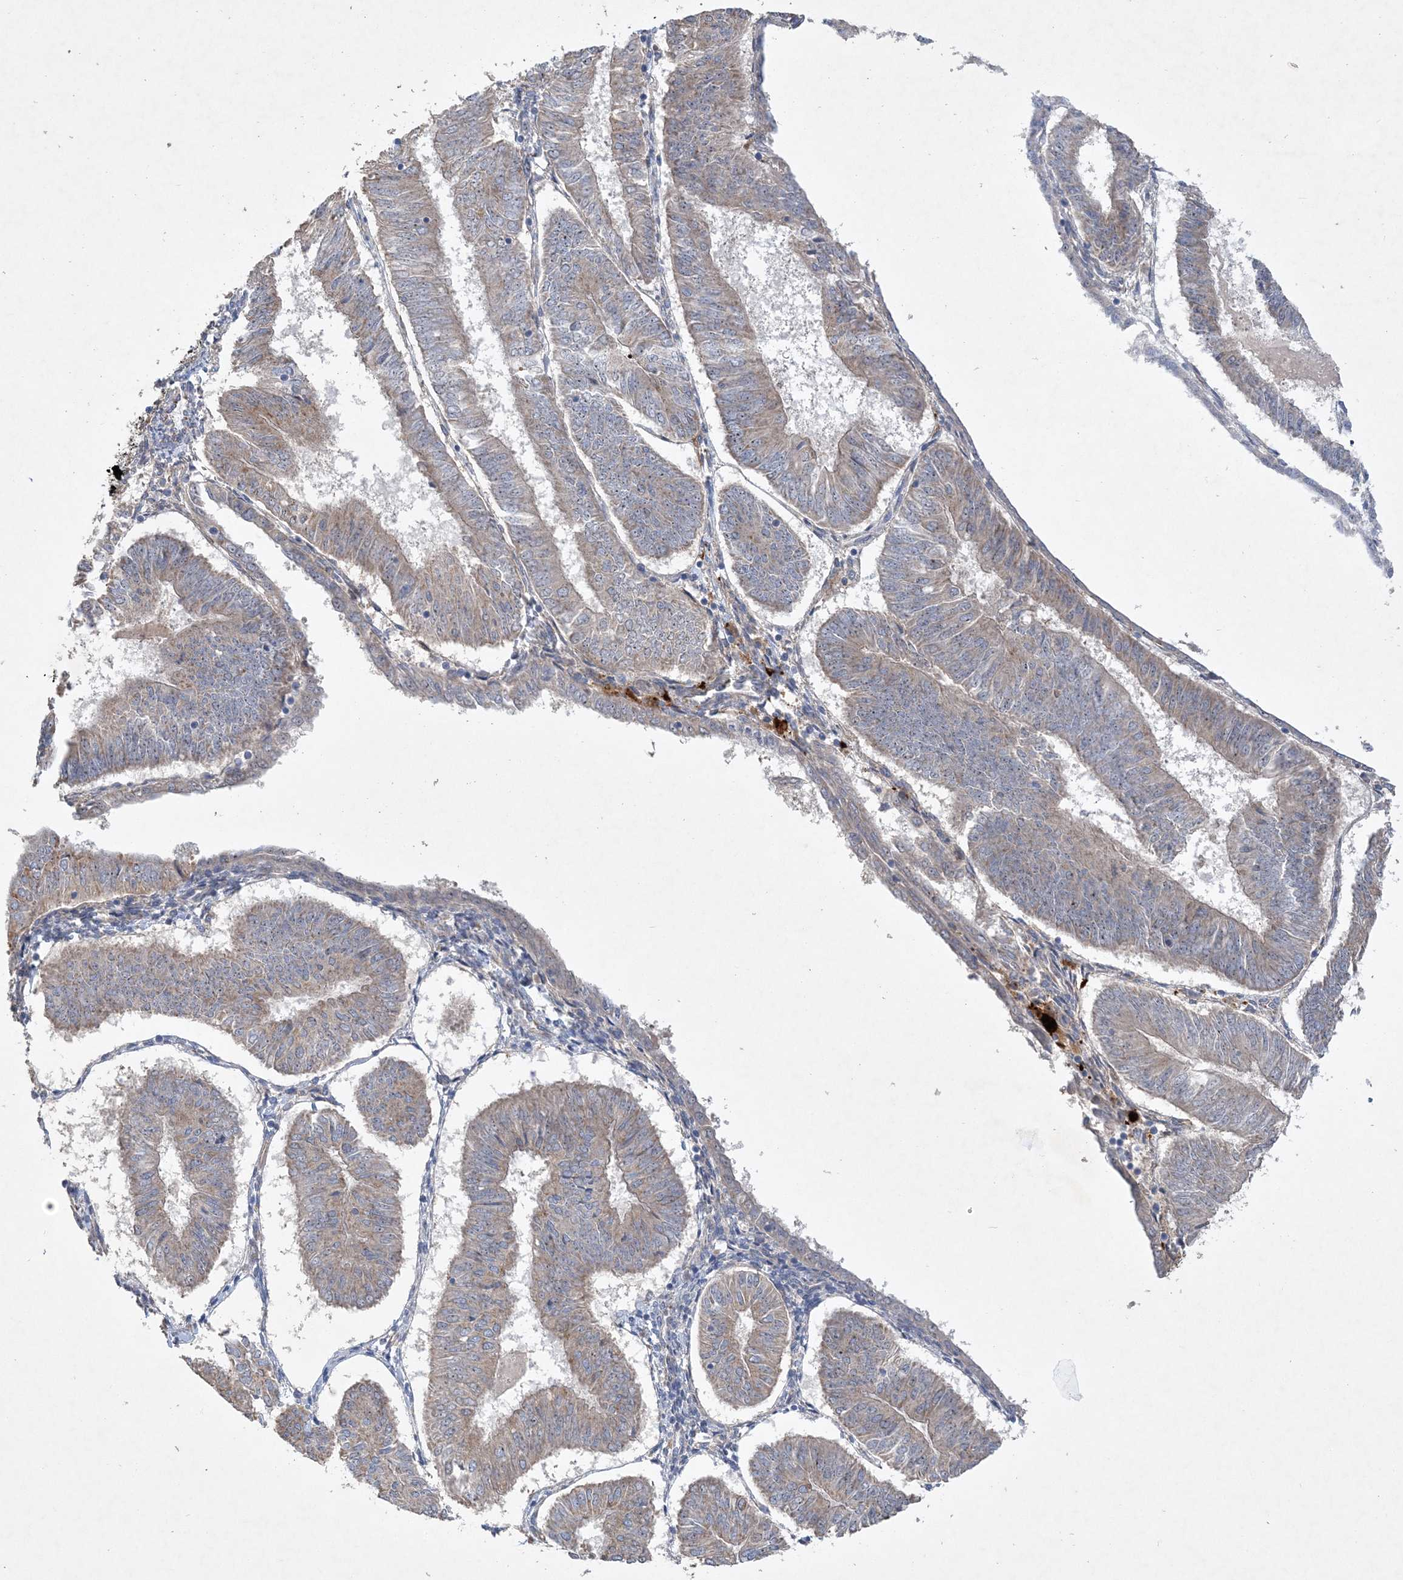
{"staining": {"intensity": "weak", "quantity": "25%-75%", "location": "cytoplasmic/membranous"}, "tissue": "endometrial cancer", "cell_type": "Tumor cells", "image_type": "cancer", "snomed": [{"axis": "morphology", "description": "Adenocarcinoma, NOS"}, {"axis": "topography", "description": "Endometrium"}], "caption": "Endometrial cancer tissue exhibits weak cytoplasmic/membranous positivity in about 25%-75% of tumor cells (Brightfield microscopy of DAB IHC at high magnification).", "gene": "FEZ2", "patient": {"sex": "female", "age": 58}}